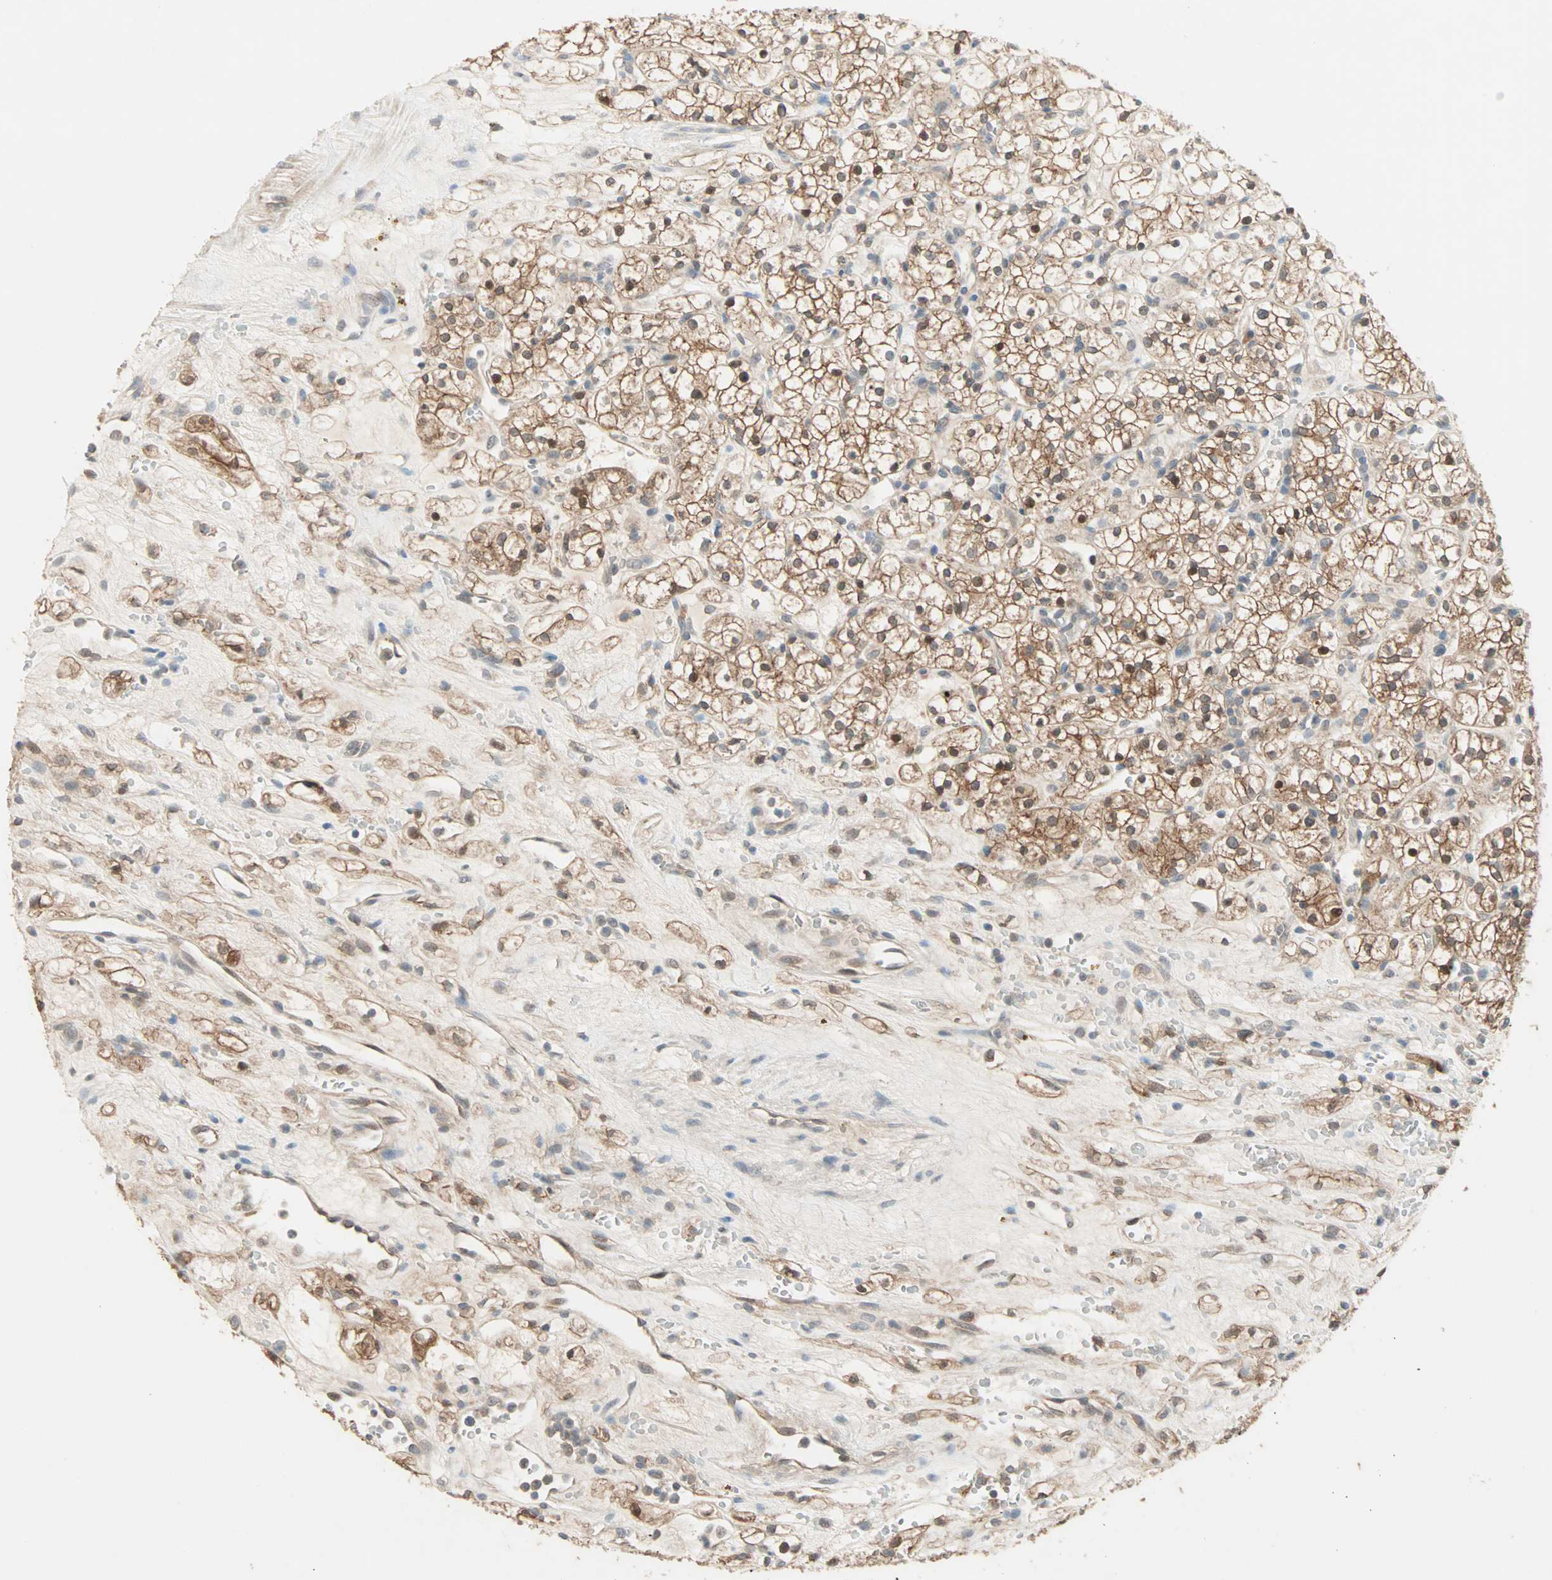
{"staining": {"intensity": "moderate", "quantity": ">75%", "location": "cytoplasmic/membranous,nuclear"}, "tissue": "renal cancer", "cell_type": "Tumor cells", "image_type": "cancer", "snomed": [{"axis": "morphology", "description": "Adenocarcinoma, NOS"}, {"axis": "topography", "description": "Kidney"}], "caption": "This is an image of IHC staining of renal cancer (adenocarcinoma), which shows moderate staining in the cytoplasmic/membranous and nuclear of tumor cells.", "gene": "TTF2", "patient": {"sex": "female", "age": 60}}